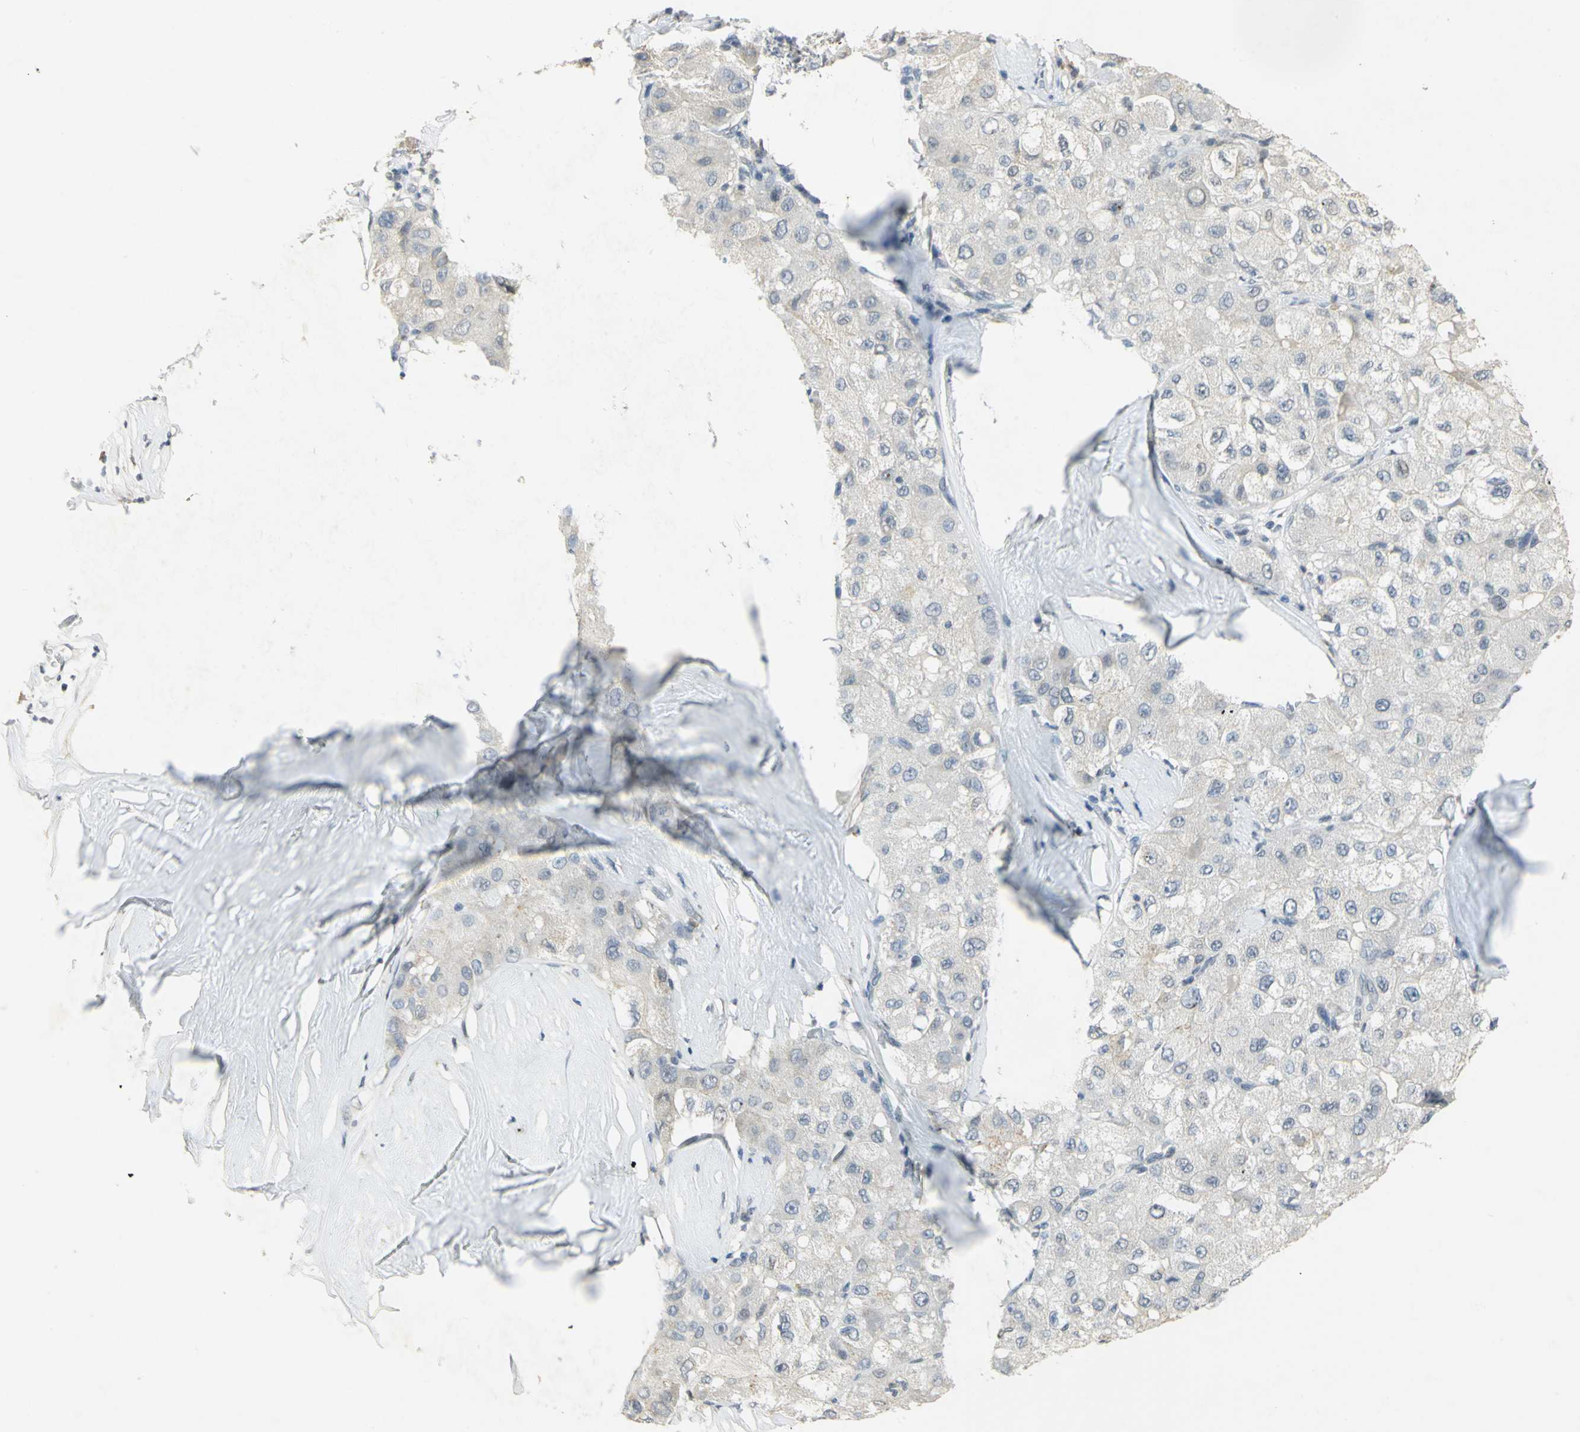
{"staining": {"intensity": "negative", "quantity": "none", "location": "none"}, "tissue": "liver cancer", "cell_type": "Tumor cells", "image_type": "cancer", "snomed": [{"axis": "morphology", "description": "Carcinoma, Hepatocellular, NOS"}, {"axis": "topography", "description": "Liver"}], "caption": "The IHC histopathology image has no significant expression in tumor cells of liver hepatocellular carcinoma tissue. The staining was performed using DAB to visualize the protein expression in brown, while the nuclei were stained in blue with hematoxylin (Magnification: 20x).", "gene": "DNAJB6", "patient": {"sex": "male", "age": 80}}